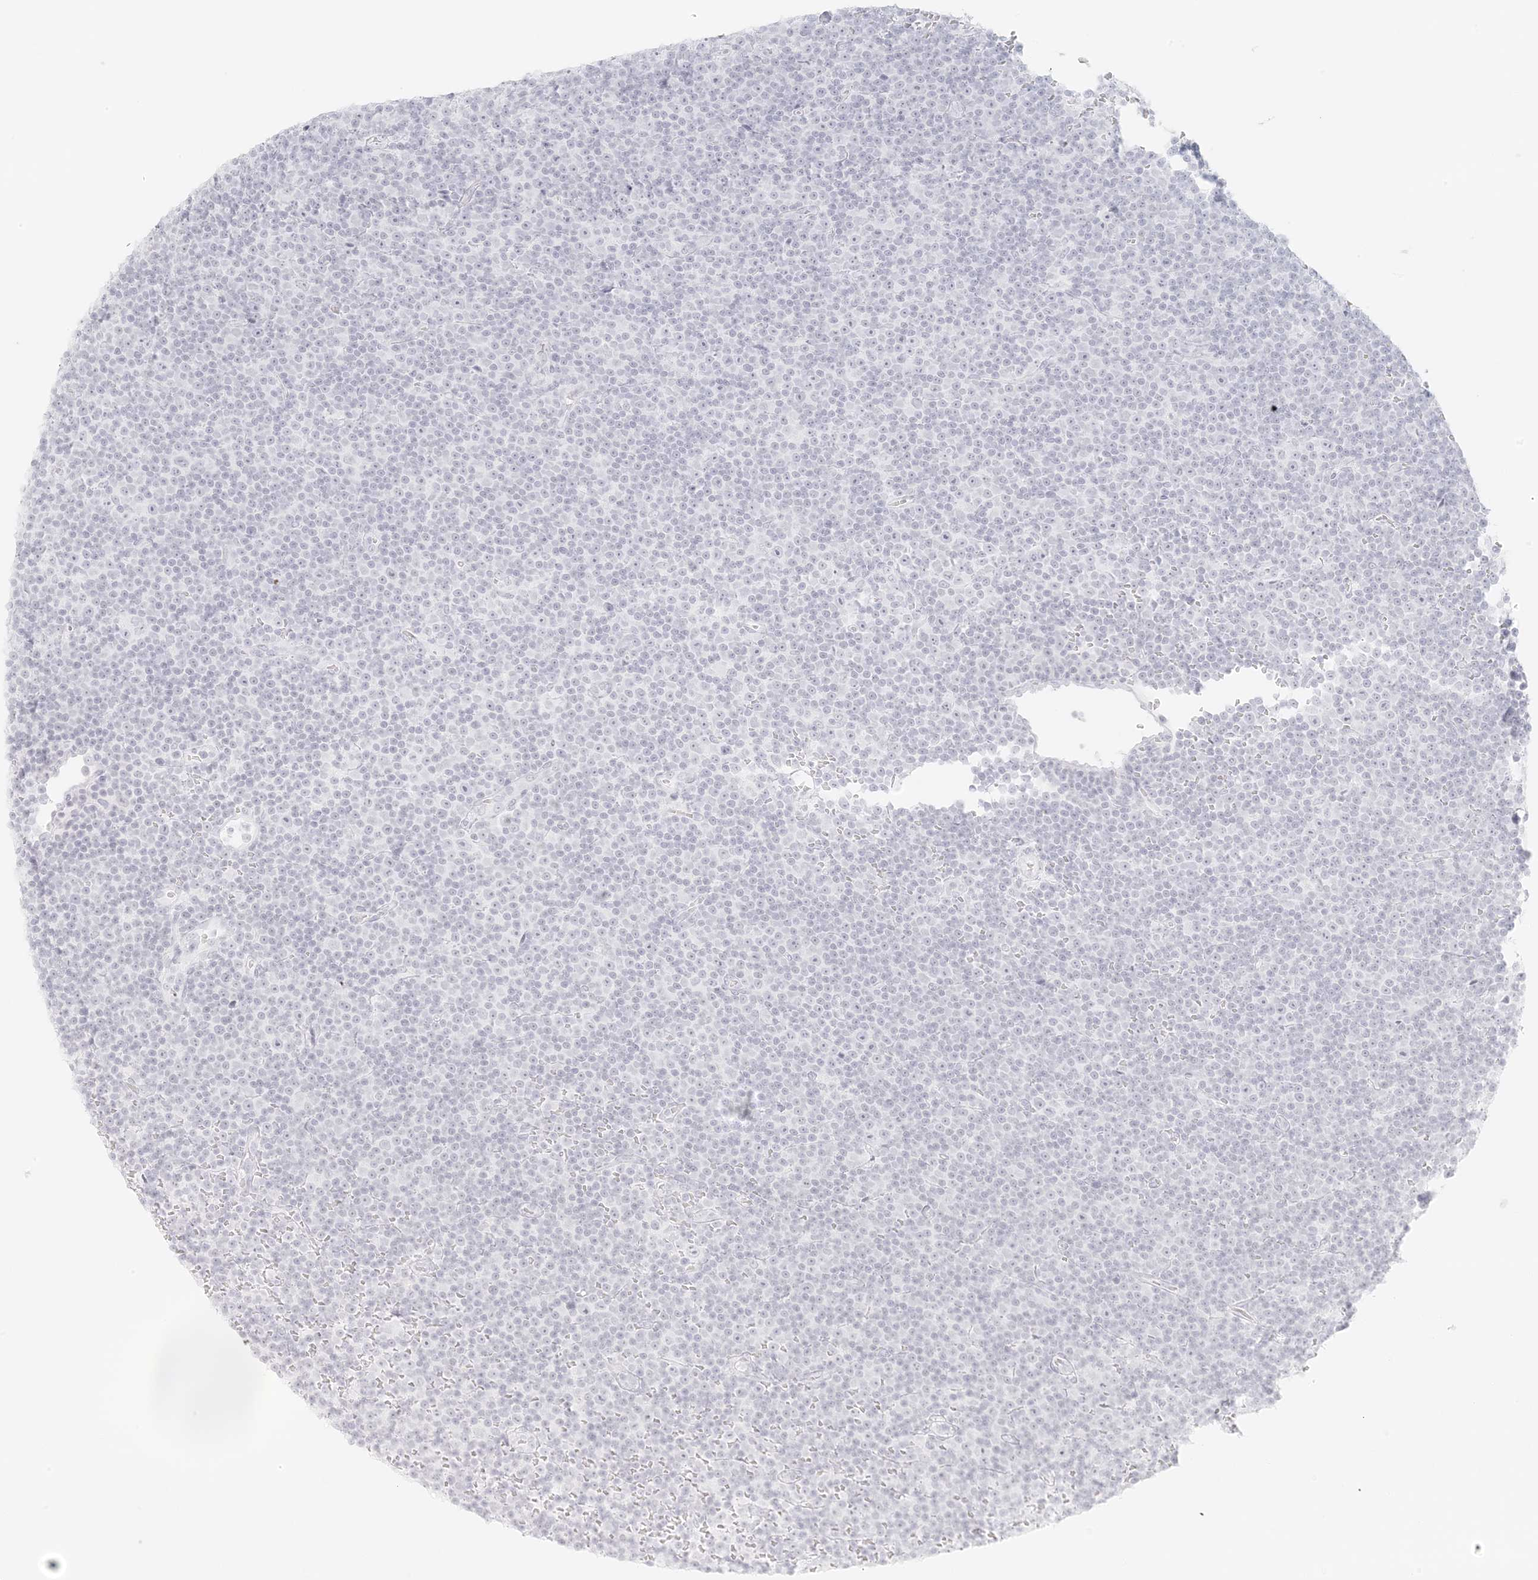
{"staining": {"intensity": "negative", "quantity": "none", "location": "none"}, "tissue": "lymphoma", "cell_type": "Tumor cells", "image_type": "cancer", "snomed": [{"axis": "morphology", "description": "Malignant lymphoma, non-Hodgkin's type, Low grade"}, {"axis": "topography", "description": "Lymph node"}], "caption": "DAB immunohistochemical staining of malignant lymphoma, non-Hodgkin's type (low-grade) shows no significant staining in tumor cells. (DAB IHC, high magnification).", "gene": "LIPT1", "patient": {"sex": "female", "age": 67}}